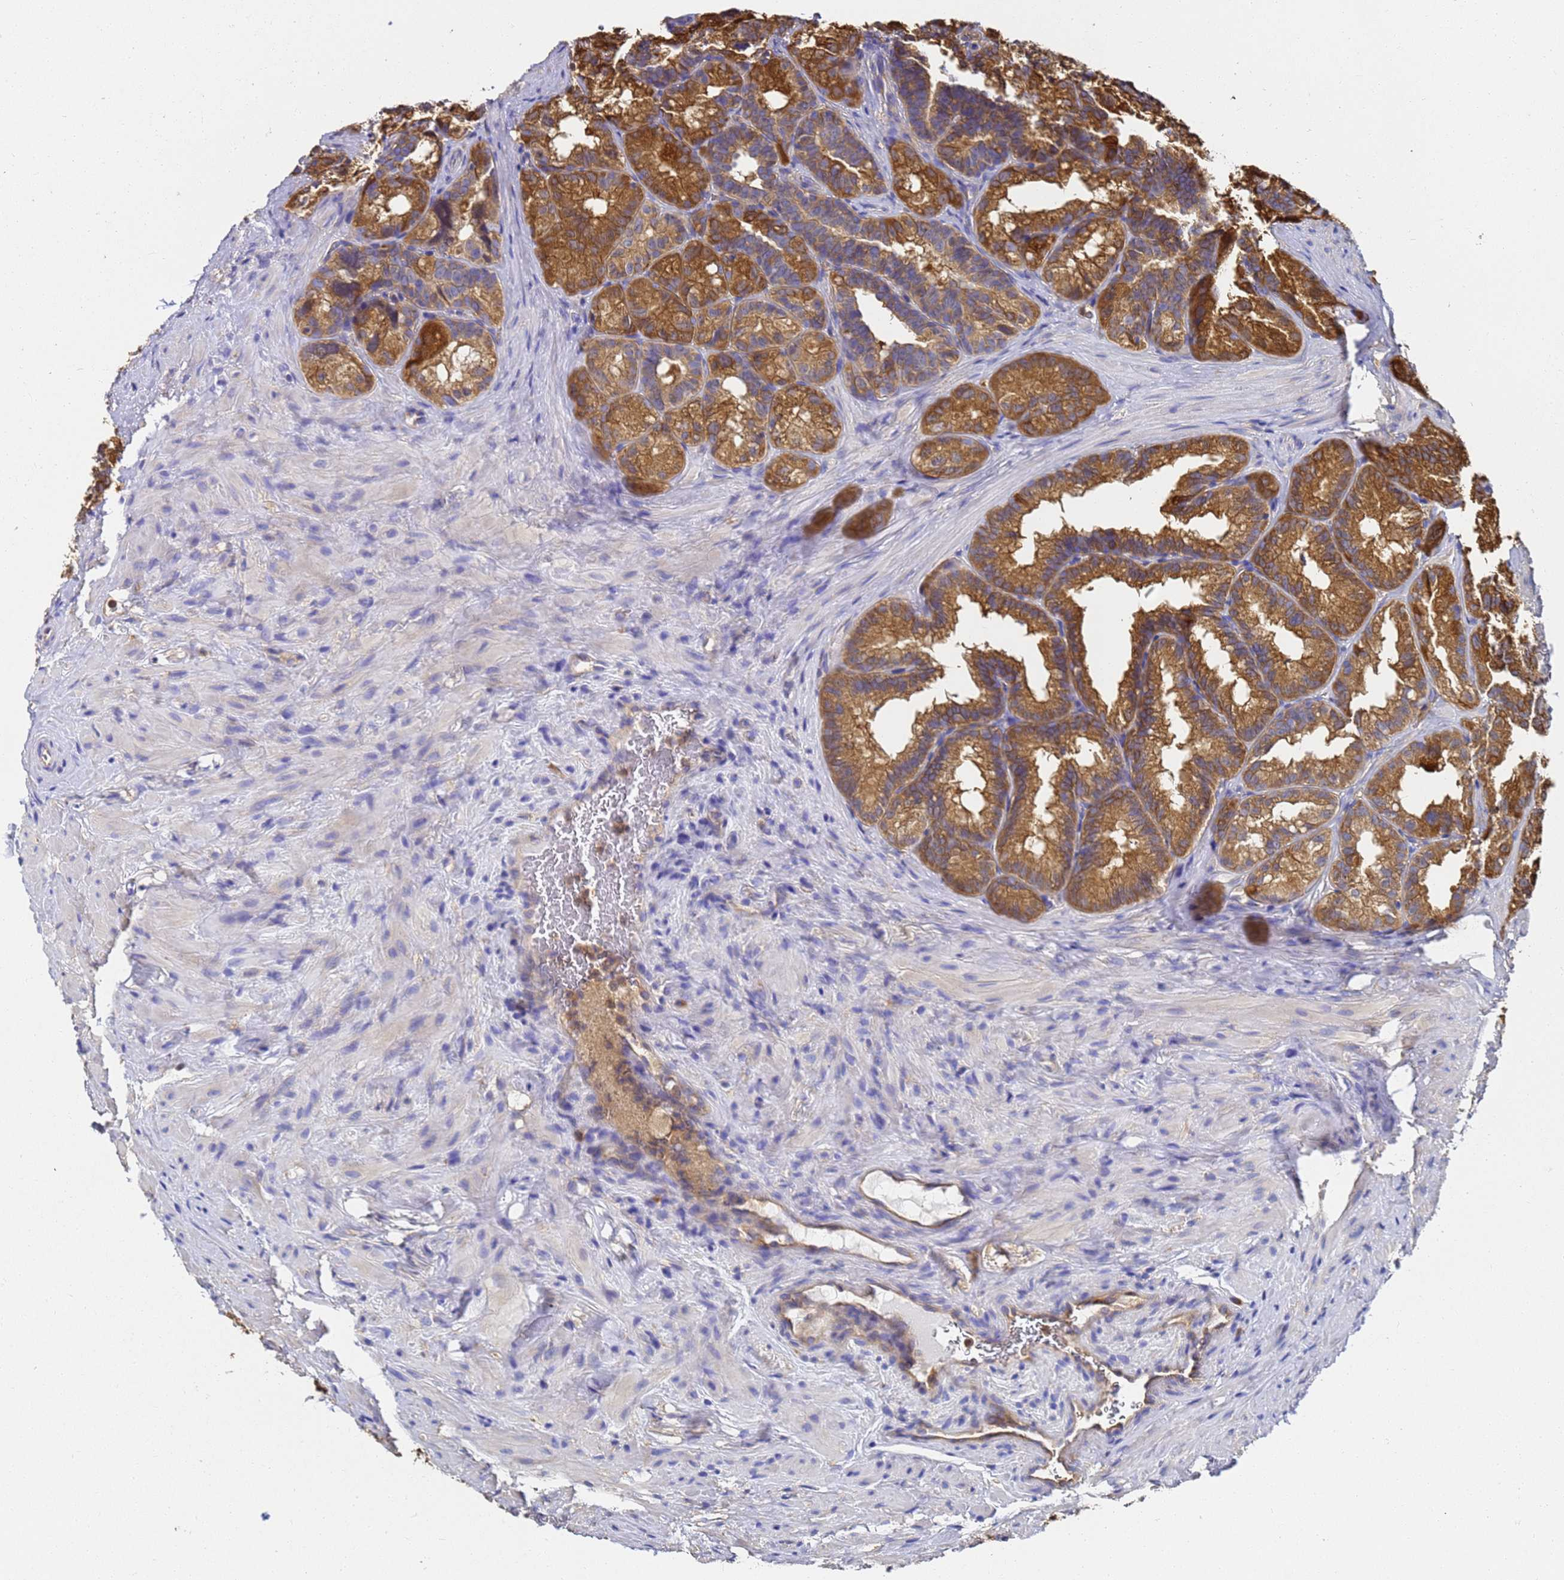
{"staining": {"intensity": "moderate", "quantity": ">75%", "location": "cytoplasmic/membranous"}, "tissue": "seminal vesicle", "cell_type": "Glandular cells", "image_type": "normal", "snomed": [{"axis": "morphology", "description": "Normal tissue, NOS"}, {"axis": "topography", "description": "Seminal veicle"}], "caption": "Seminal vesicle stained with DAB immunohistochemistry (IHC) reveals medium levels of moderate cytoplasmic/membranous staining in about >75% of glandular cells. (Brightfield microscopy of DAB IHC at high magnification).", "gene": "NME1", "patient": {"sex": "male", "age": 60}}